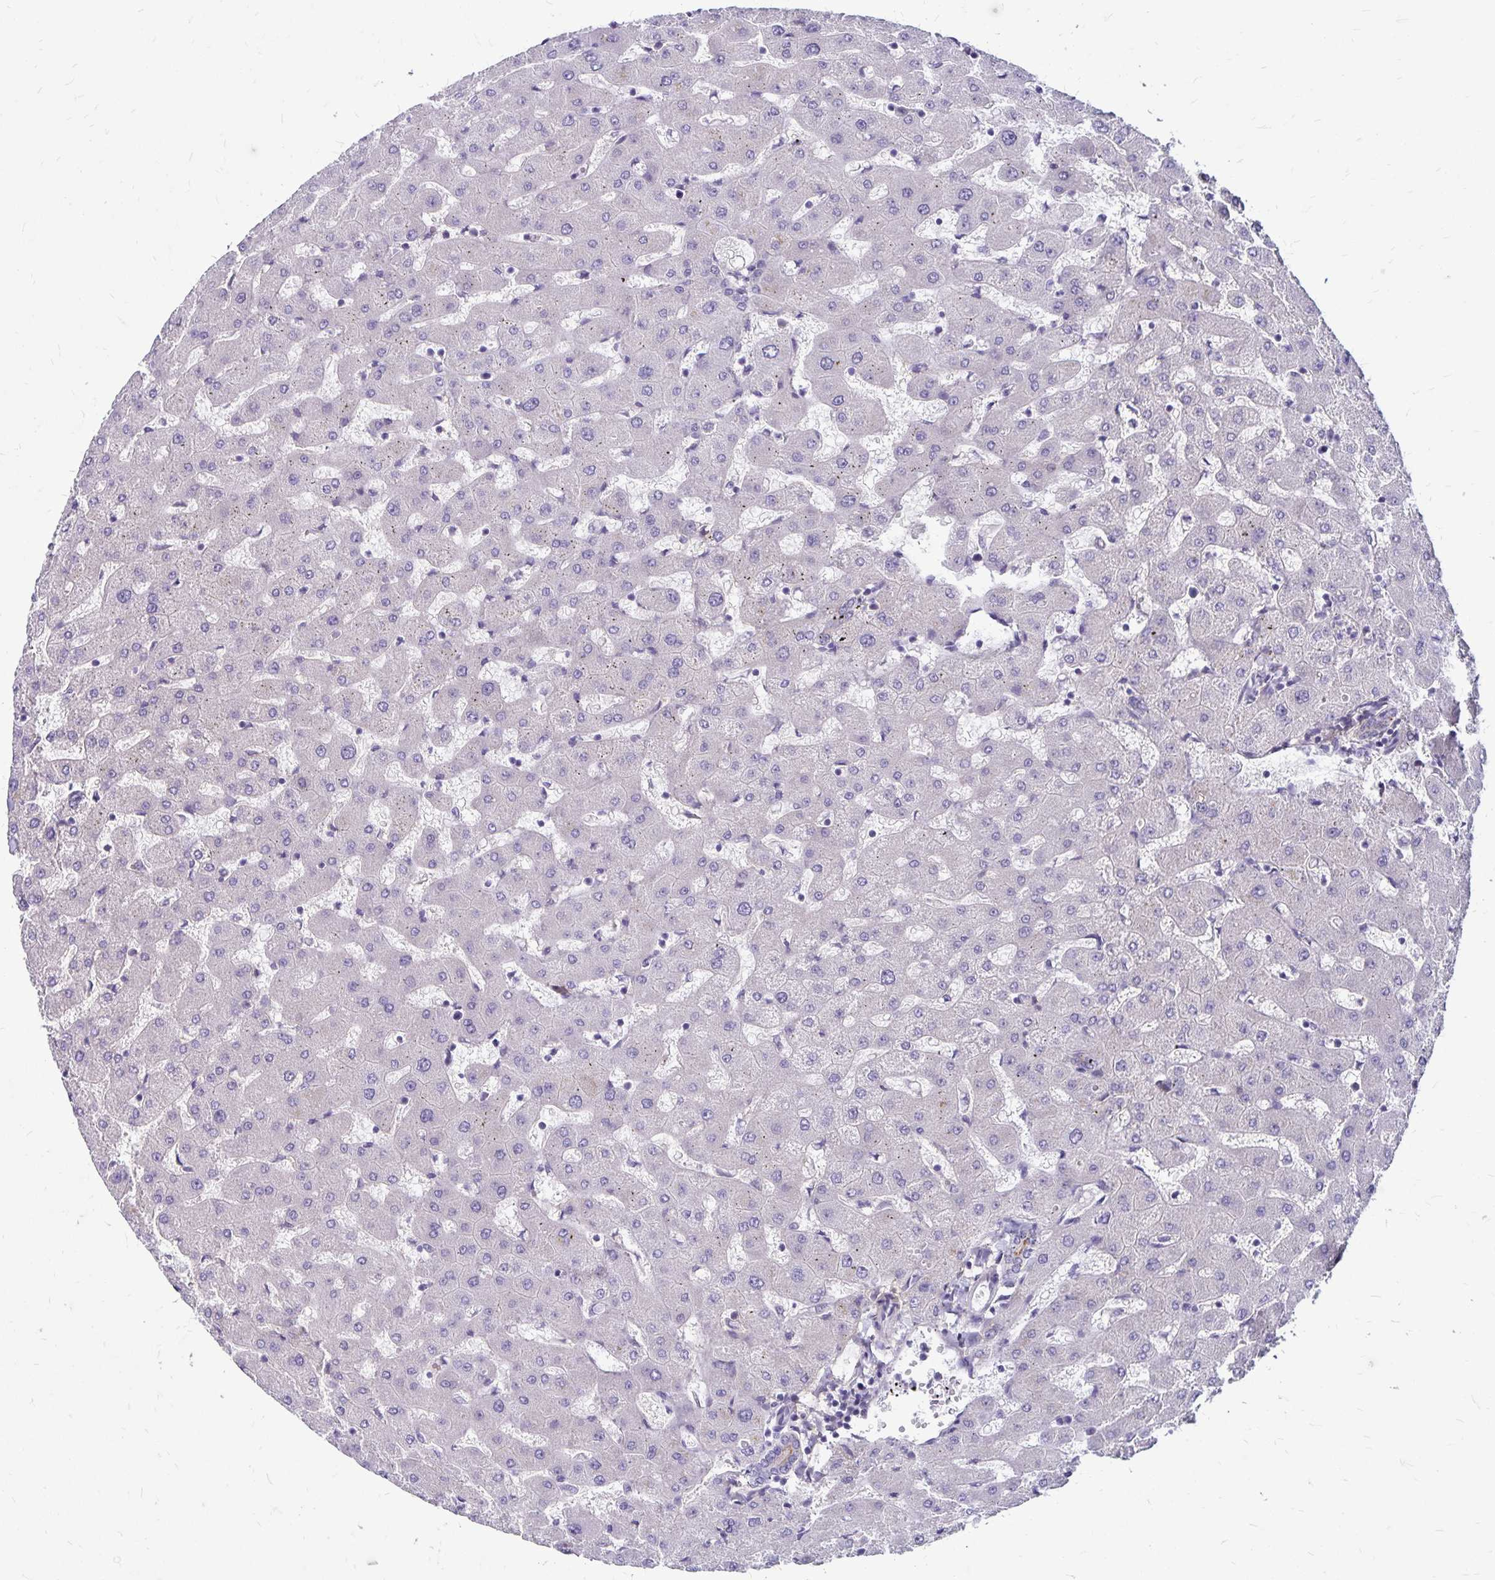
{"staining": {"intensity": "negative", "quantity": "none", "location": "none"}, "tissue": "liver", "cell_type": "Cholangiocytes", "image_type": "normal", "snomed": [{"axis": "morphology", "description": "Normal tissue, NOS"}, {"axis": "topography", "description": "Liver"}], "caption": "This histopathology image is of benign liver stained with immunohistochemistry (IHC) to label a protein in brown with the nuclei are counter-stained blue. There is no expression in cholangiocytes.", "gene": "TNS3", "patient": {"sex": "female", "age": 63}}